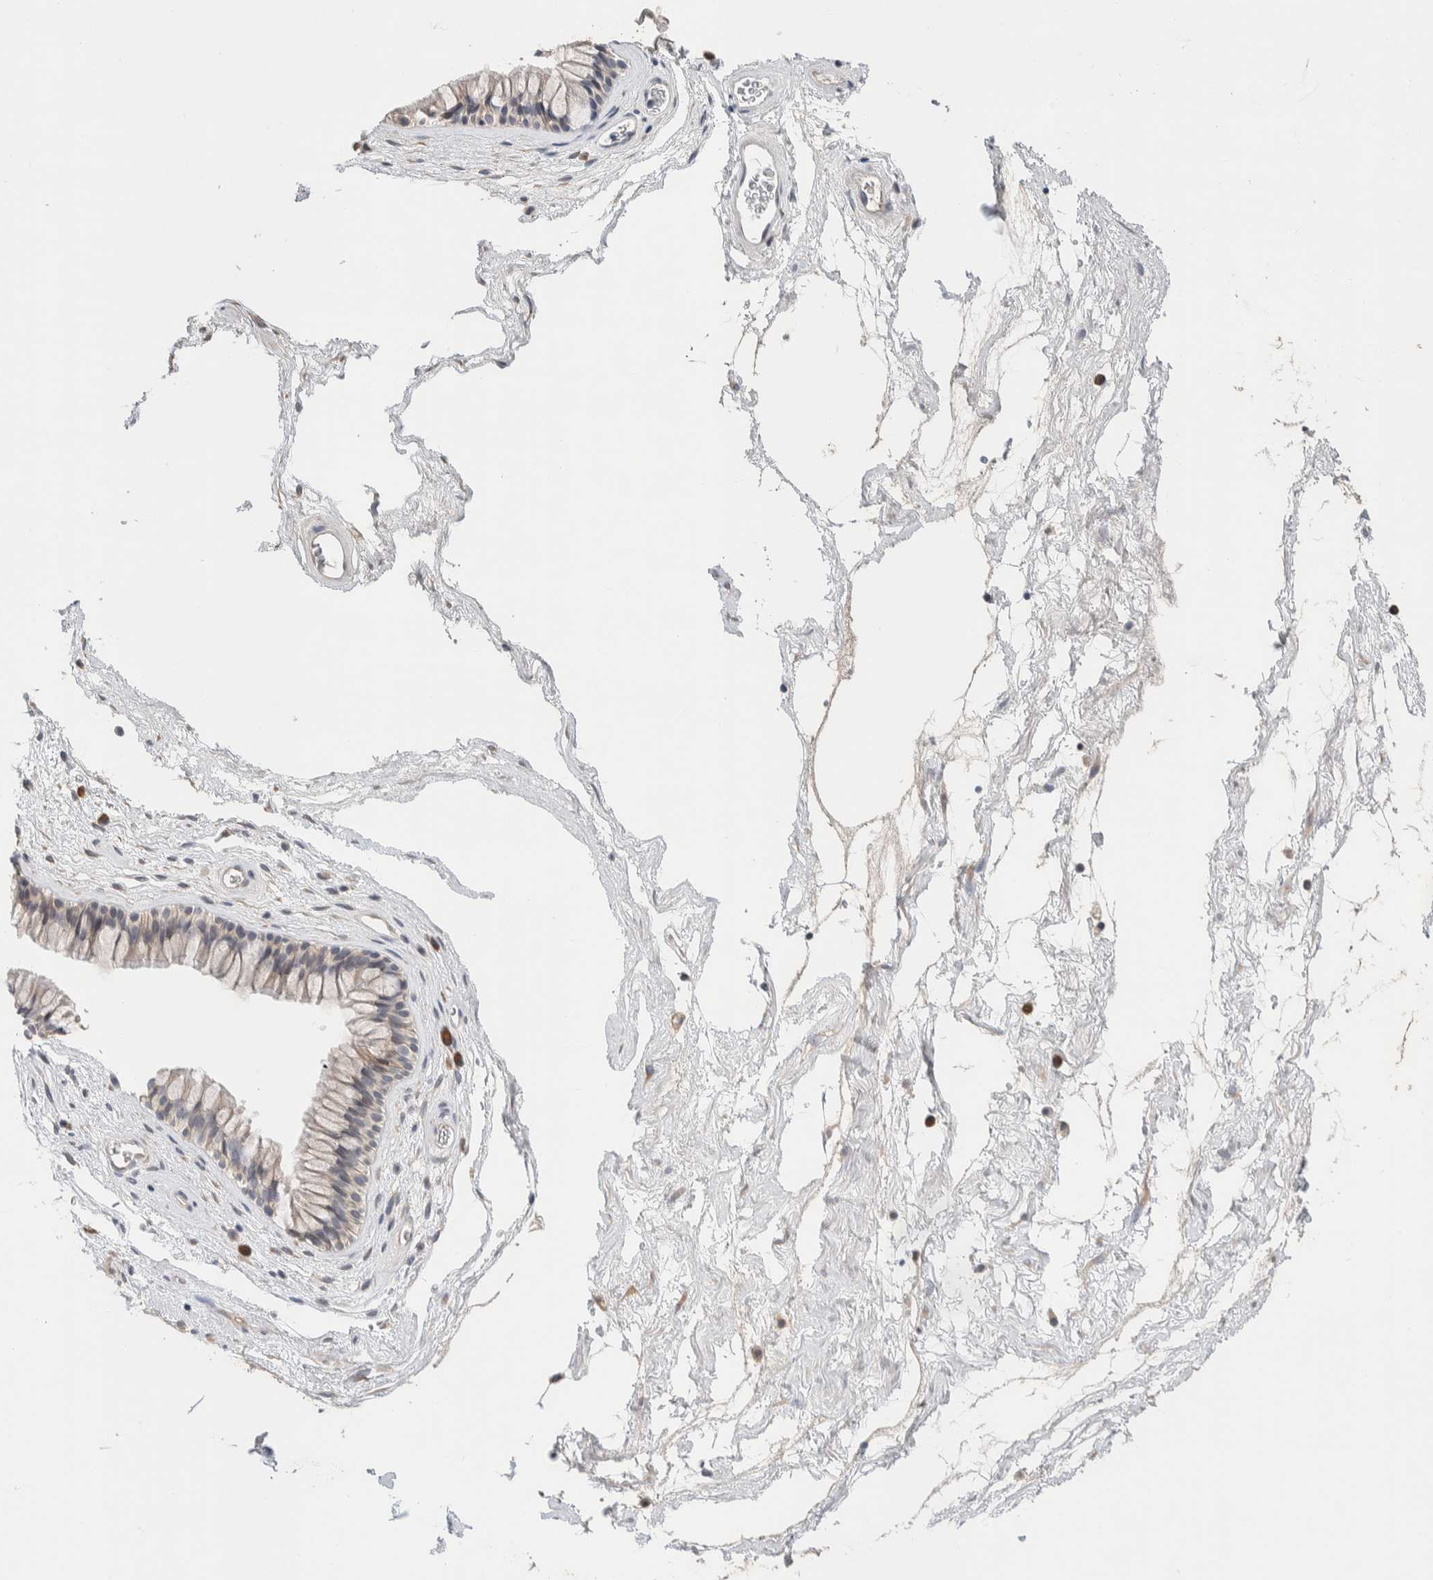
{"staining": {"intensity": "negative", "quantity": "none", "location": "none"}, "tissue": "nasopharynx", "cell_type": "Respiratory epithelial cells", "image_type": "normal", "snomed": [{"axis": "morphology", "description": "Normal tissue, NOS"}, {"axis": "morphology", "description": "Inflammation, NOS"}, {"axis": "topography", "description": "Nasopharynx"}], "caption": "An immunohistochemistry (IHC) image of normal nasopharynx is shown. There is no staining in respiratory epithelial cells of nasopharynx. (DAB (3,3'-diaminobenzidine) IHC, high magnification).", "gene": "RUSF1", "patient": {"sex": "male", "age": 48}}